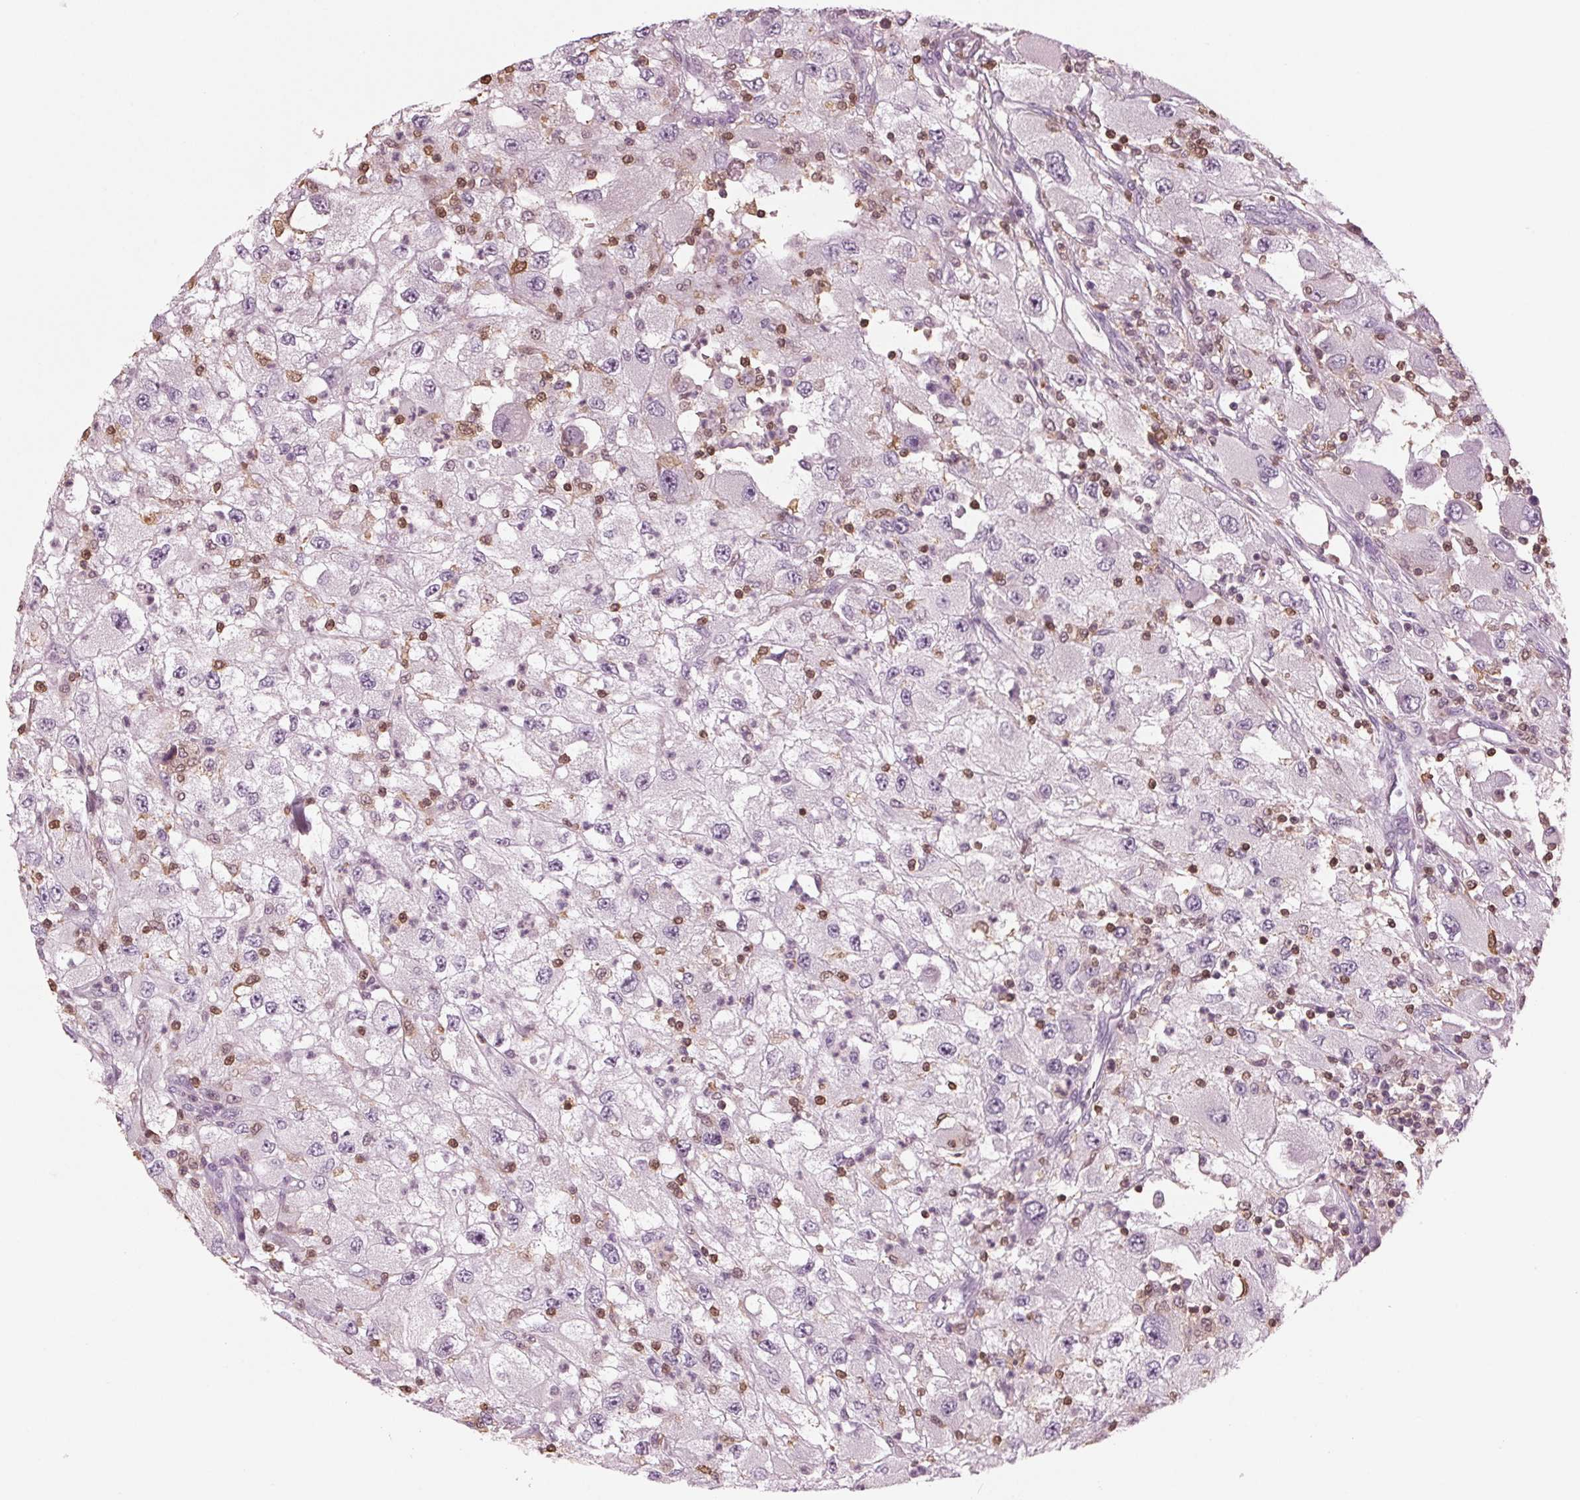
{"staining": {"intensity": "negative", "quantity": "none", "location": "none"}, "tissue": "renal cancer", "cell_type": "Tumor cells", "image_type": "cancer", "snomed": [{"axis": "morphology", "description": "Adenocarcinoma, NOS"}, {"axis": "topography", "description": "Kidney"}], "caption": "Renal cancer stained for a protein using IHC reveals no staining tumor cells.", "gene": "BTLA", "patient": {"sex": "female", "age": 67}}